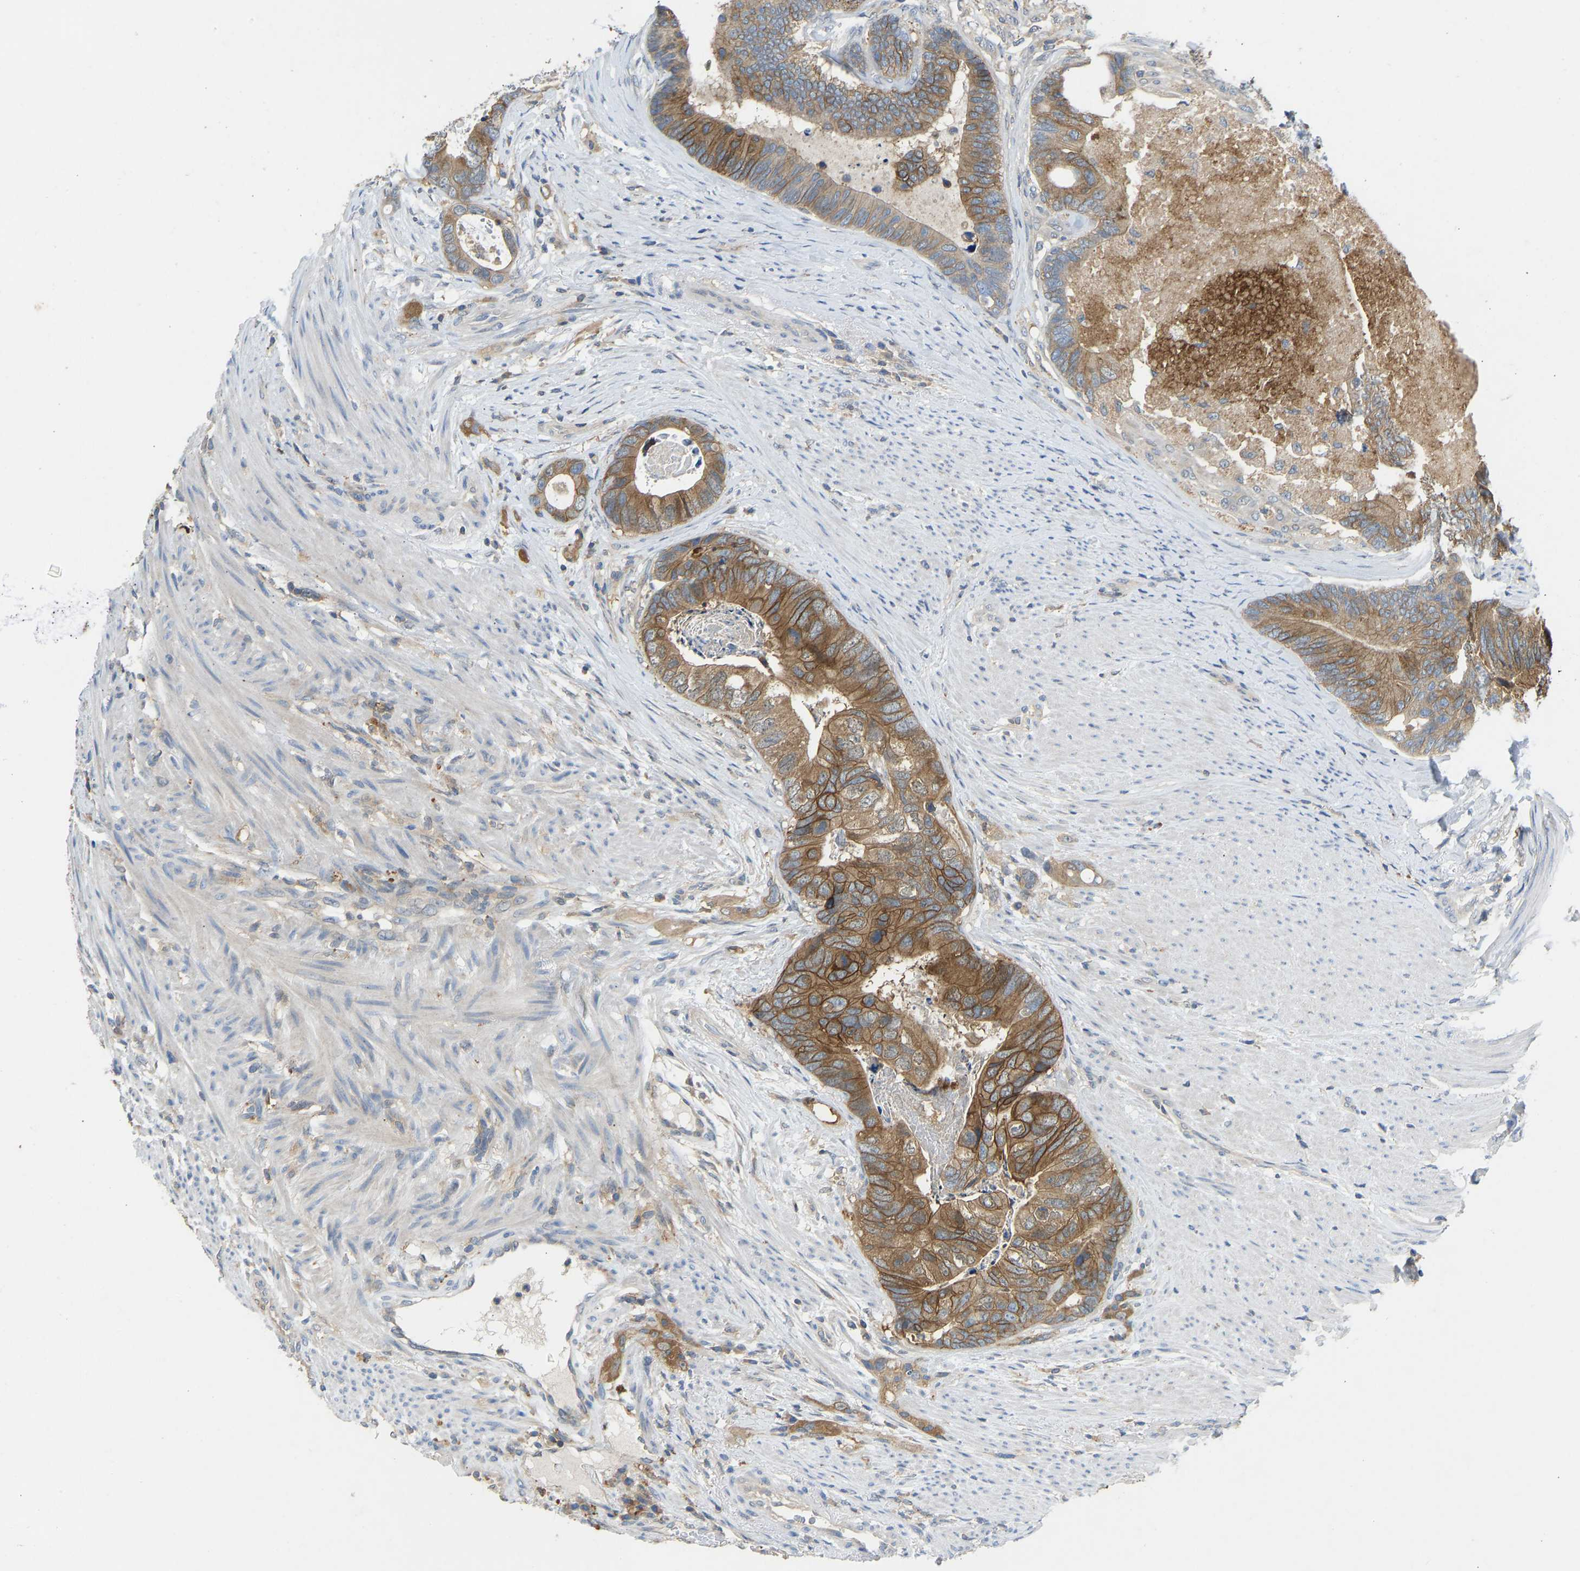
{"staining": {"intensity": "strong", "quantity": ">75%", "location": "cytoplasmic/membranous"}, "tissue": "colorectal cancer", "cell_type": "Tumor cells", "image_type": "cancer", "snomed": [{"axis": "morphology", "description": "Adenocarcinoma, NOS"}, {"axis": "topography", "description": "Colon"}], "caption": "DAB immunohistochemical staining of human colorectal cancer shows strong cytoplasmic/membranous protein staining in about >75% of tumor cells.", "gene": "NDRG3", "patient": {"sex": "female", "age": 67}}